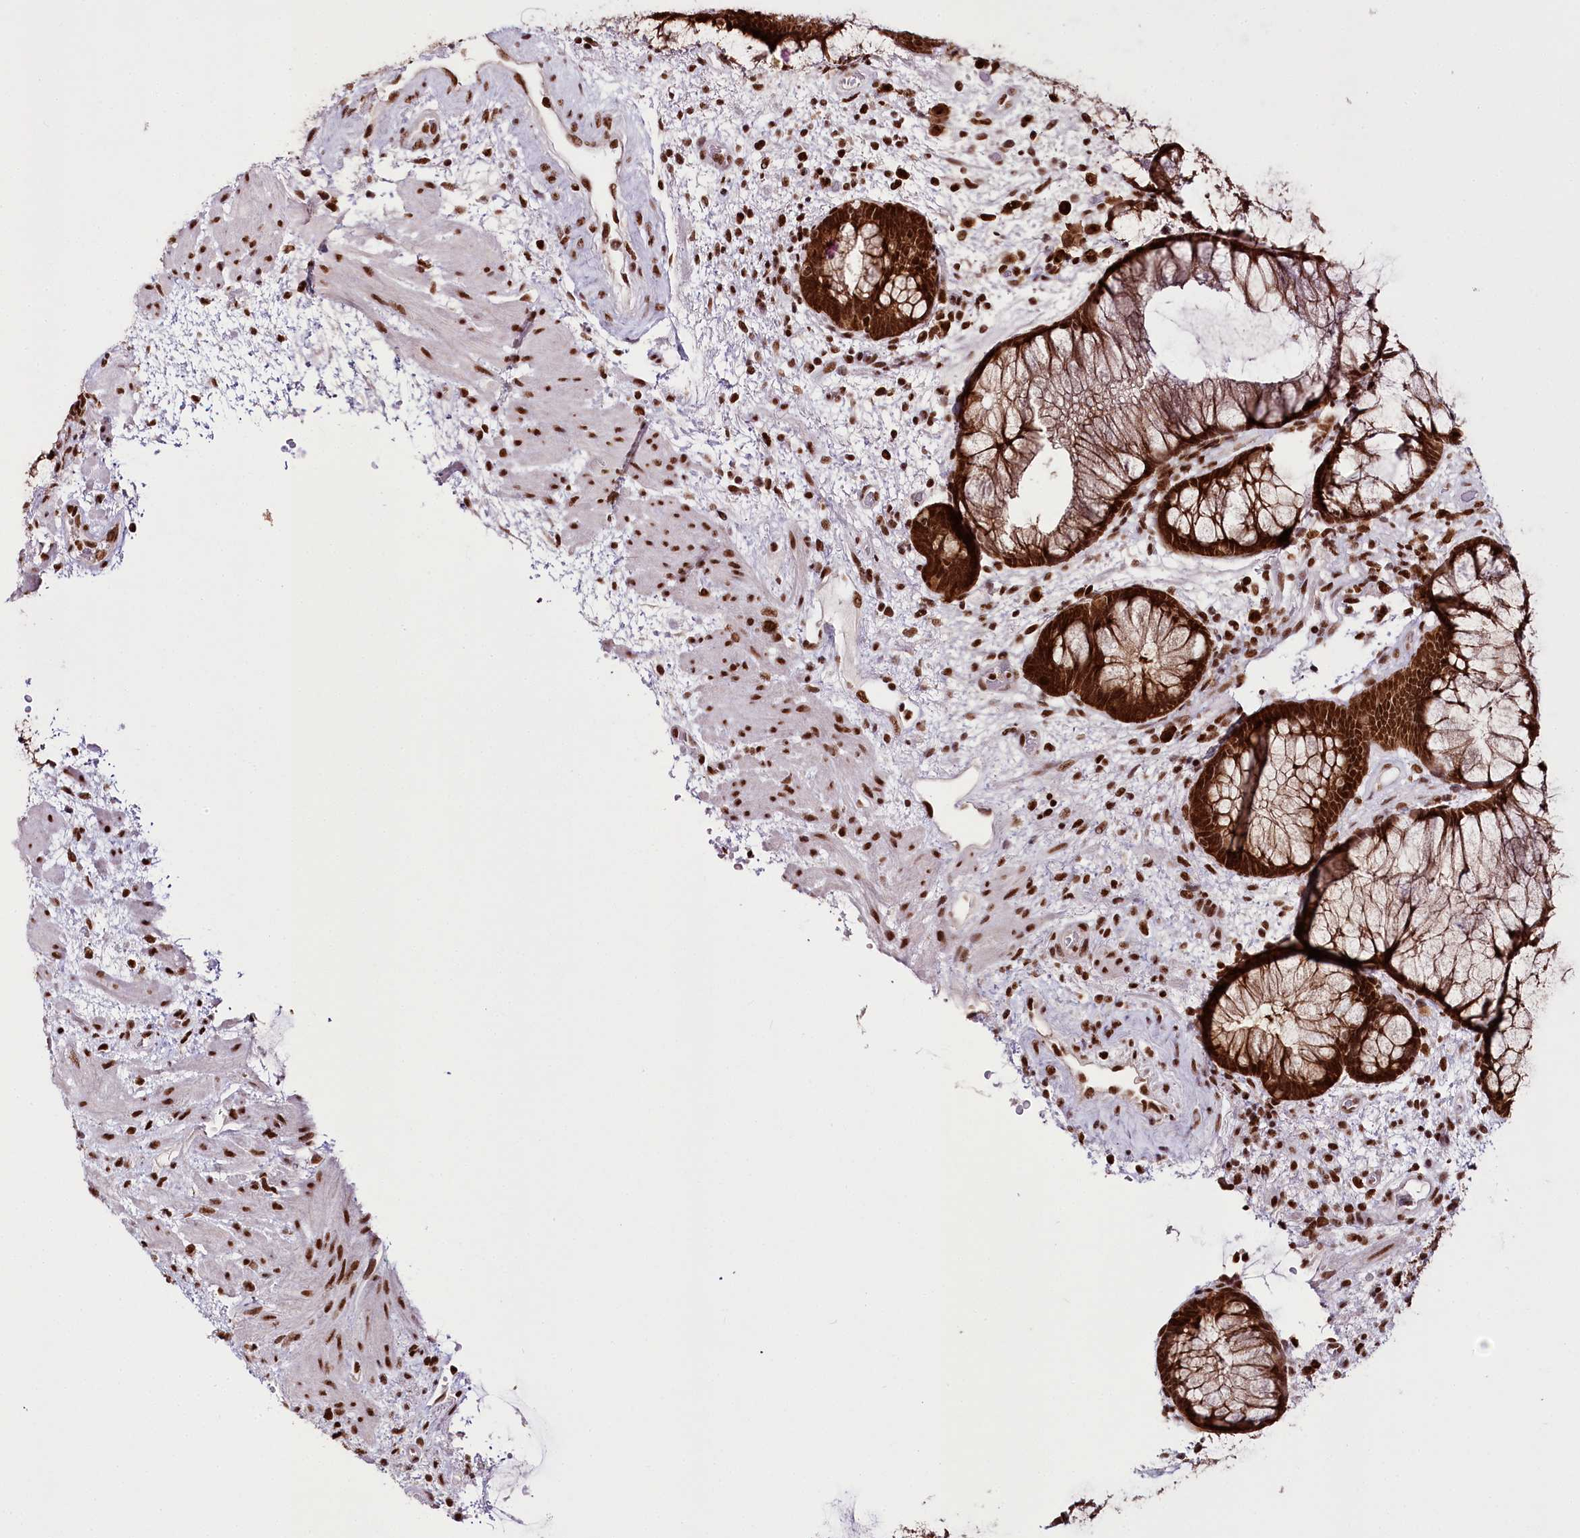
{"staining": {"intensity": "strong", "quantity": ">75%", "location": "cytoplasmic/membranous,nuclear"}, "tissue": "rectum", "cell_type": "Glandular cells", "image_type": "normal", "snomed": [{"axis": "morphology", "description": "Normal tissue, NOS"}, {"axis": "topography", "description": "Rectum"}], "caption": "Rectum stained with DAB (3,3'-diaminobenzidine) IHC displays high levels of strong cytoplasmic/membranous,nuclear staining in about >75% of glandular cells.", "gene": "SMARCE1", "patient": {"sex": "male", "age": 51}}